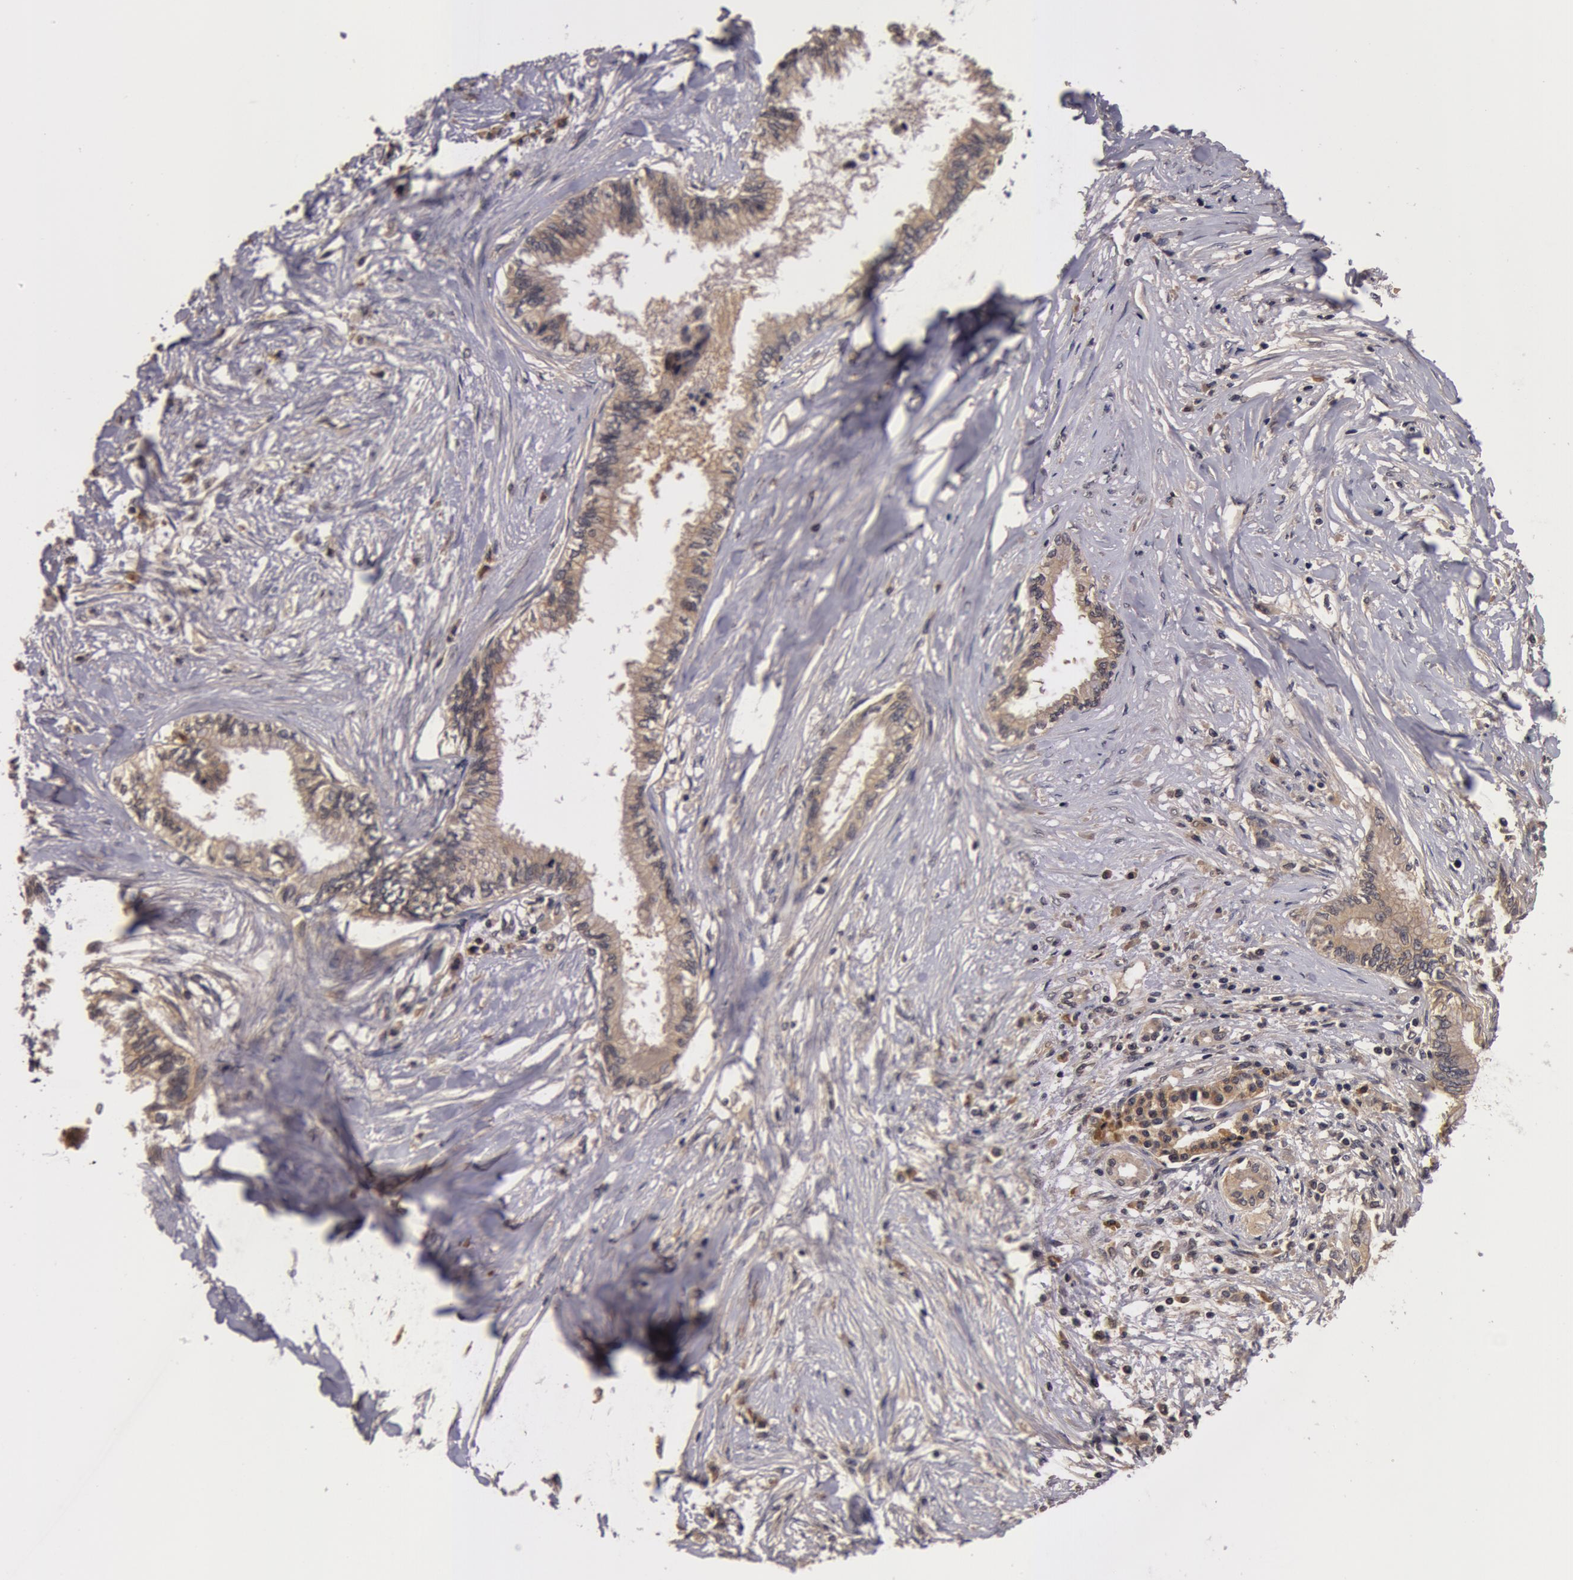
{"staining": {"intensity": "weak", "quantity": ">75%", "location": "cytoplasmic/membranous"}, "tissue": "pancreatic cancer", "cell_type": "Tumor cells", "image_type": "cancer", "snomed": [{"axis": "morphology", "description": "Adenocarcinoma, NOS"}, {"axis": "topography", "description": "Pancreas"}], "caption": "Protein expression by IHC exhibits weak cytoplasmic/membranous expression in approximately >75% of tumor cells in pancreatic cancer (adenocarcinoma).", "gene": "BCHE", "patient": {"sex": "female", "age": 64}}